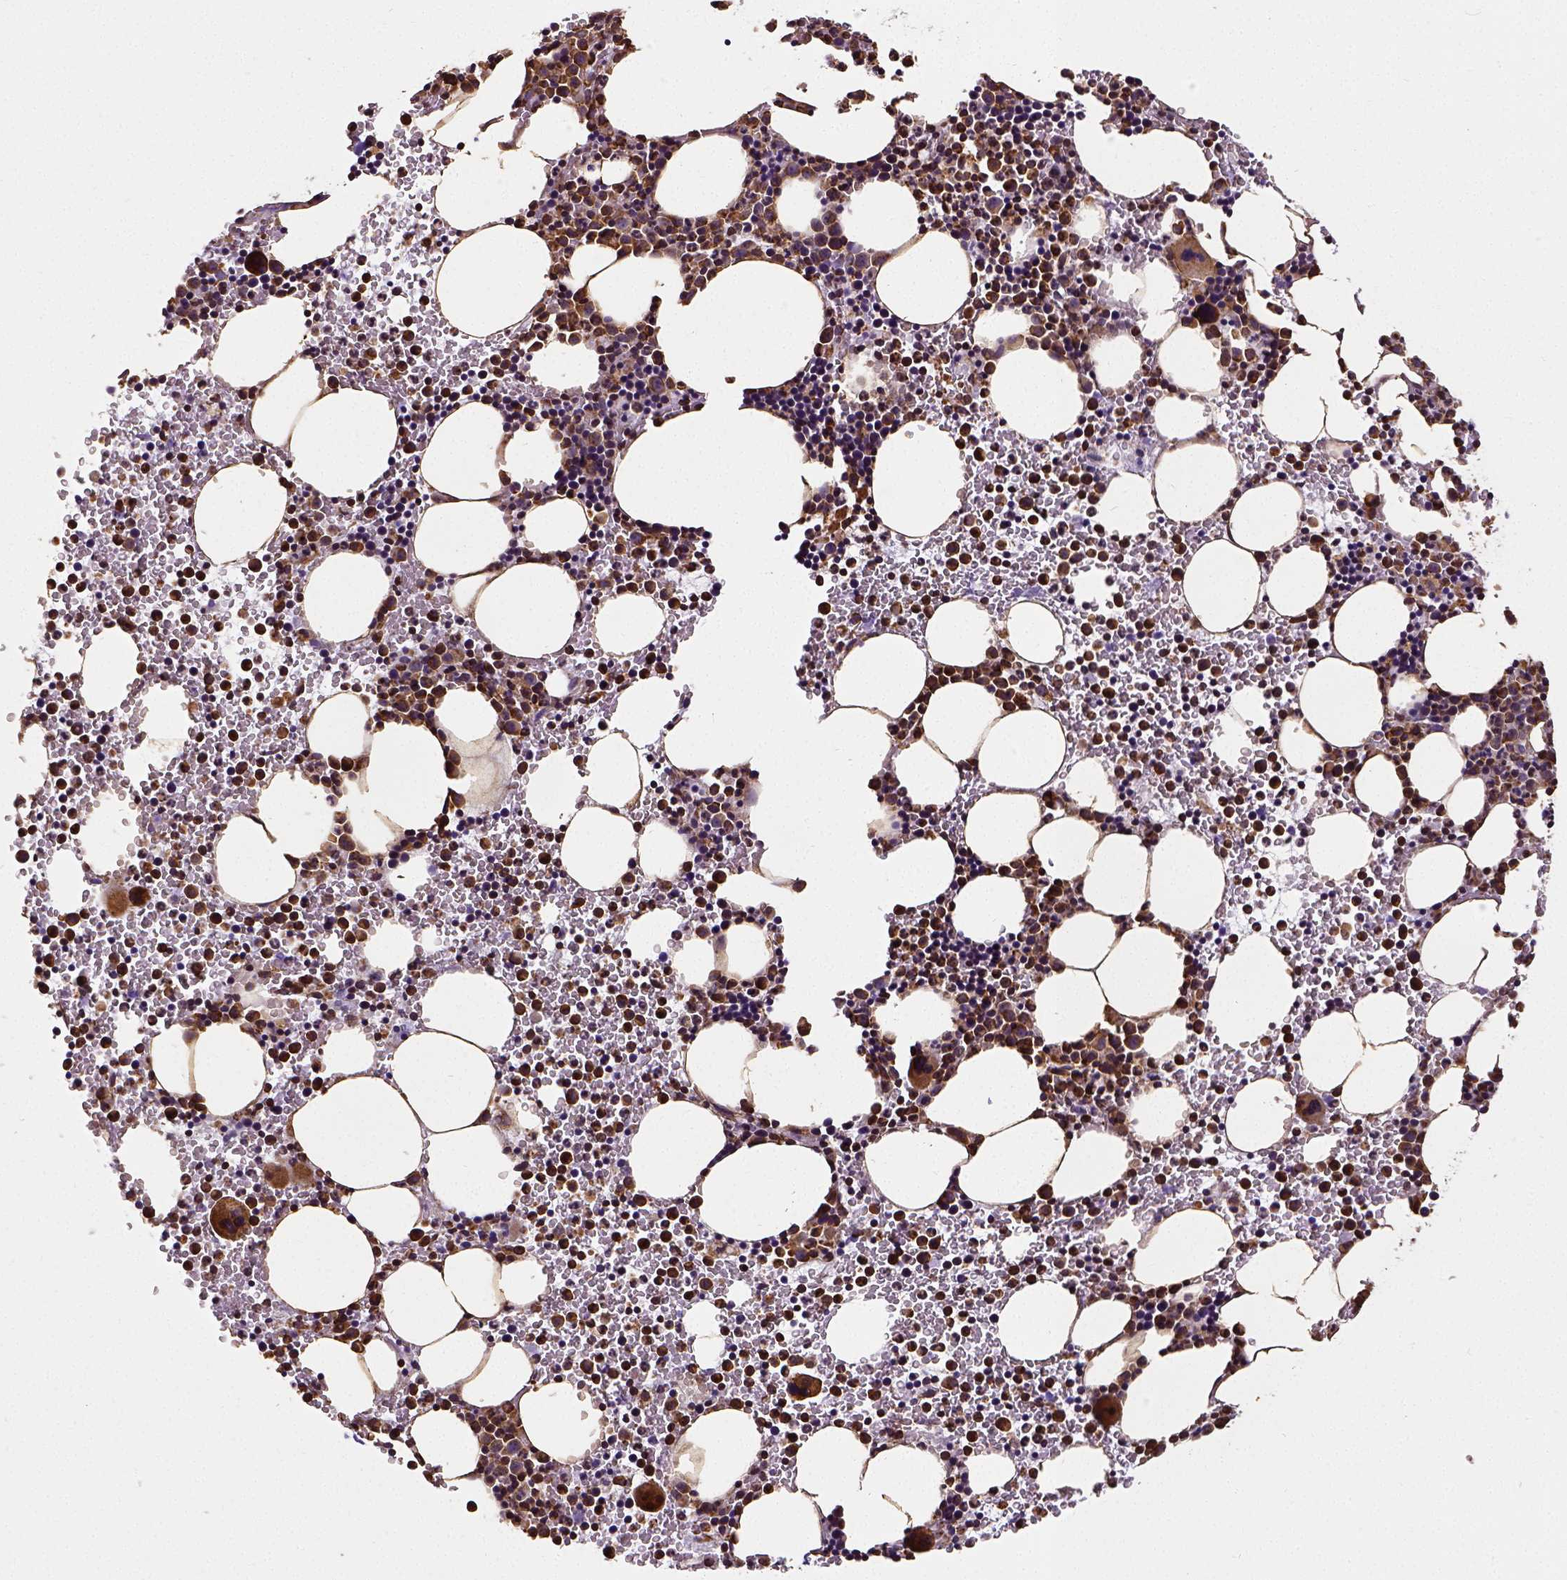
{"staining": {"intensity": "strong", "quantity": "25%-75%", "location": "cytoplasmic/membranous"}, "tissue": "bone marrow", "cell_type": "Hematopoietic cells", "image_type": "normal", "snomed": [{"axis": "morphology", "description": "Normal tissue, NOS"}, {"axis": "topography", "description": "Bone marrow"}], "caption": "This is a photomicrograph of immunohistochemistry staining of unremarkable bone marrow, which shows strong expression in the cytoplasmic/membranous of hematopoietic cells.", "gene": "MTDH", "patient": {"sex": "male", "age": 58}}